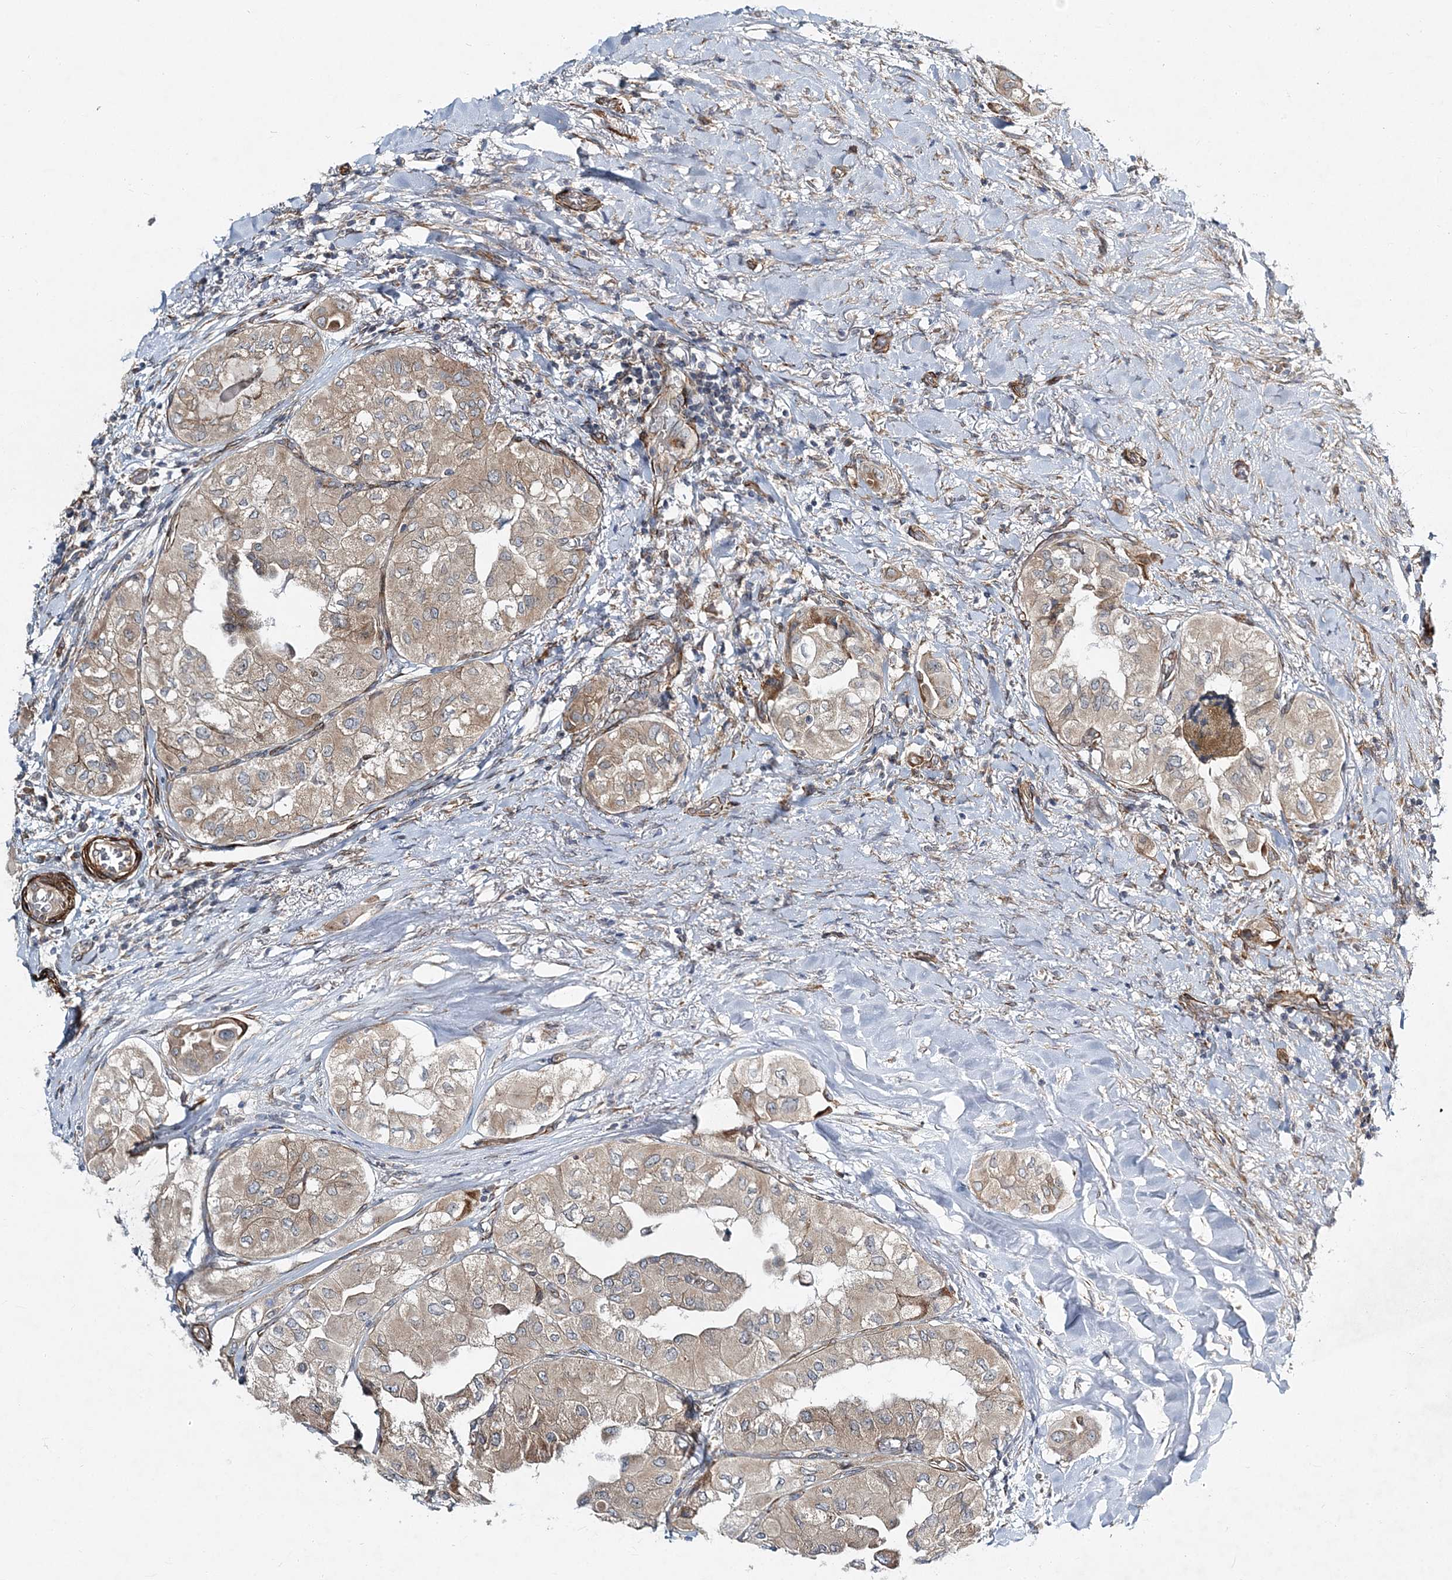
{"staining": {"intensity": "weak", "quantity": "25%-75%", "location": "cytoplasmic/membranous"}, "tissue": "thyroid cancer", "cell_type": "Tumor cells", "image_type": "cancer", "snomed": [{"axis": "morphology", "description": "Papillary adenocarcinoma, NOS"}, {"axis": "topography", "description": "Thyroid gland"}], "caption": "Immunohistochemistry image of neoplastic tissue: thyroid cancer (papillary adenocarcinoma) stained using immunohistochemistry (IHC) reveals low levels of weak protein expression localized specifically in the cytoplasmic/membranous of tumor cells, appearing as a cytoplasmic/membranous brown color.", "gene": "NBAS", "patient": {"sex": "female", "age": 59}}